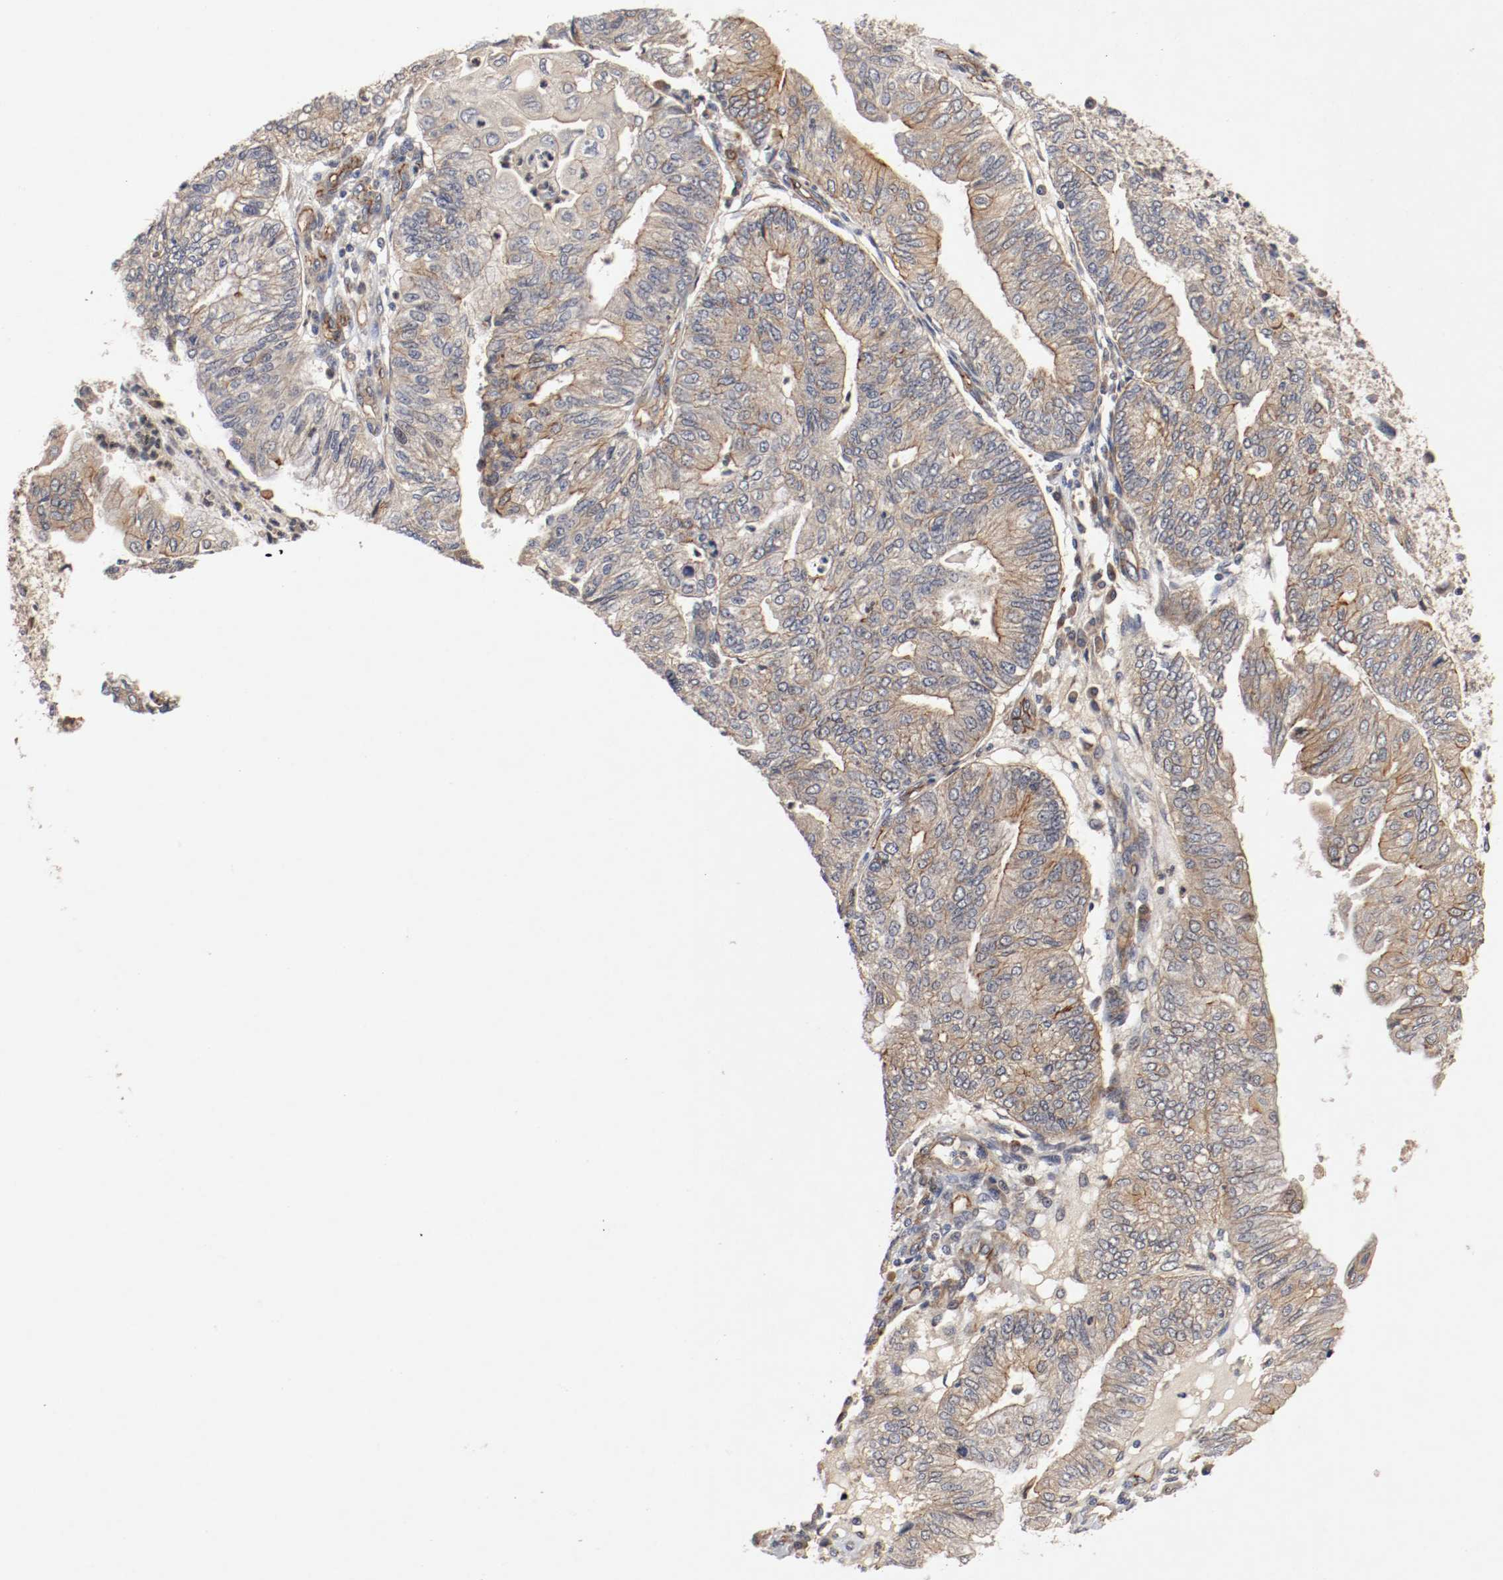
{"staining": {"intensity": "weak", "quantity": "25%-75%", "location": "cytoplasmic/membranous"}, "tissue": "endometrial cancer", "cell_type": "Tumor cells", "image_type": "cancer", "snomed": [{"axis": "morphology", "description": "Adenocarcinoma, NOS"}, {"axis": "topography", "description": "Endometrium"}], "caption": "Protein analysis of endometrial adenocarcinoma tissue reveals weak cytoplasmic/membranous positivity in approximately 25%-75% of tumor cells.", "gene": "TYK2", "patient": {"sex": "female", "age": 59}}